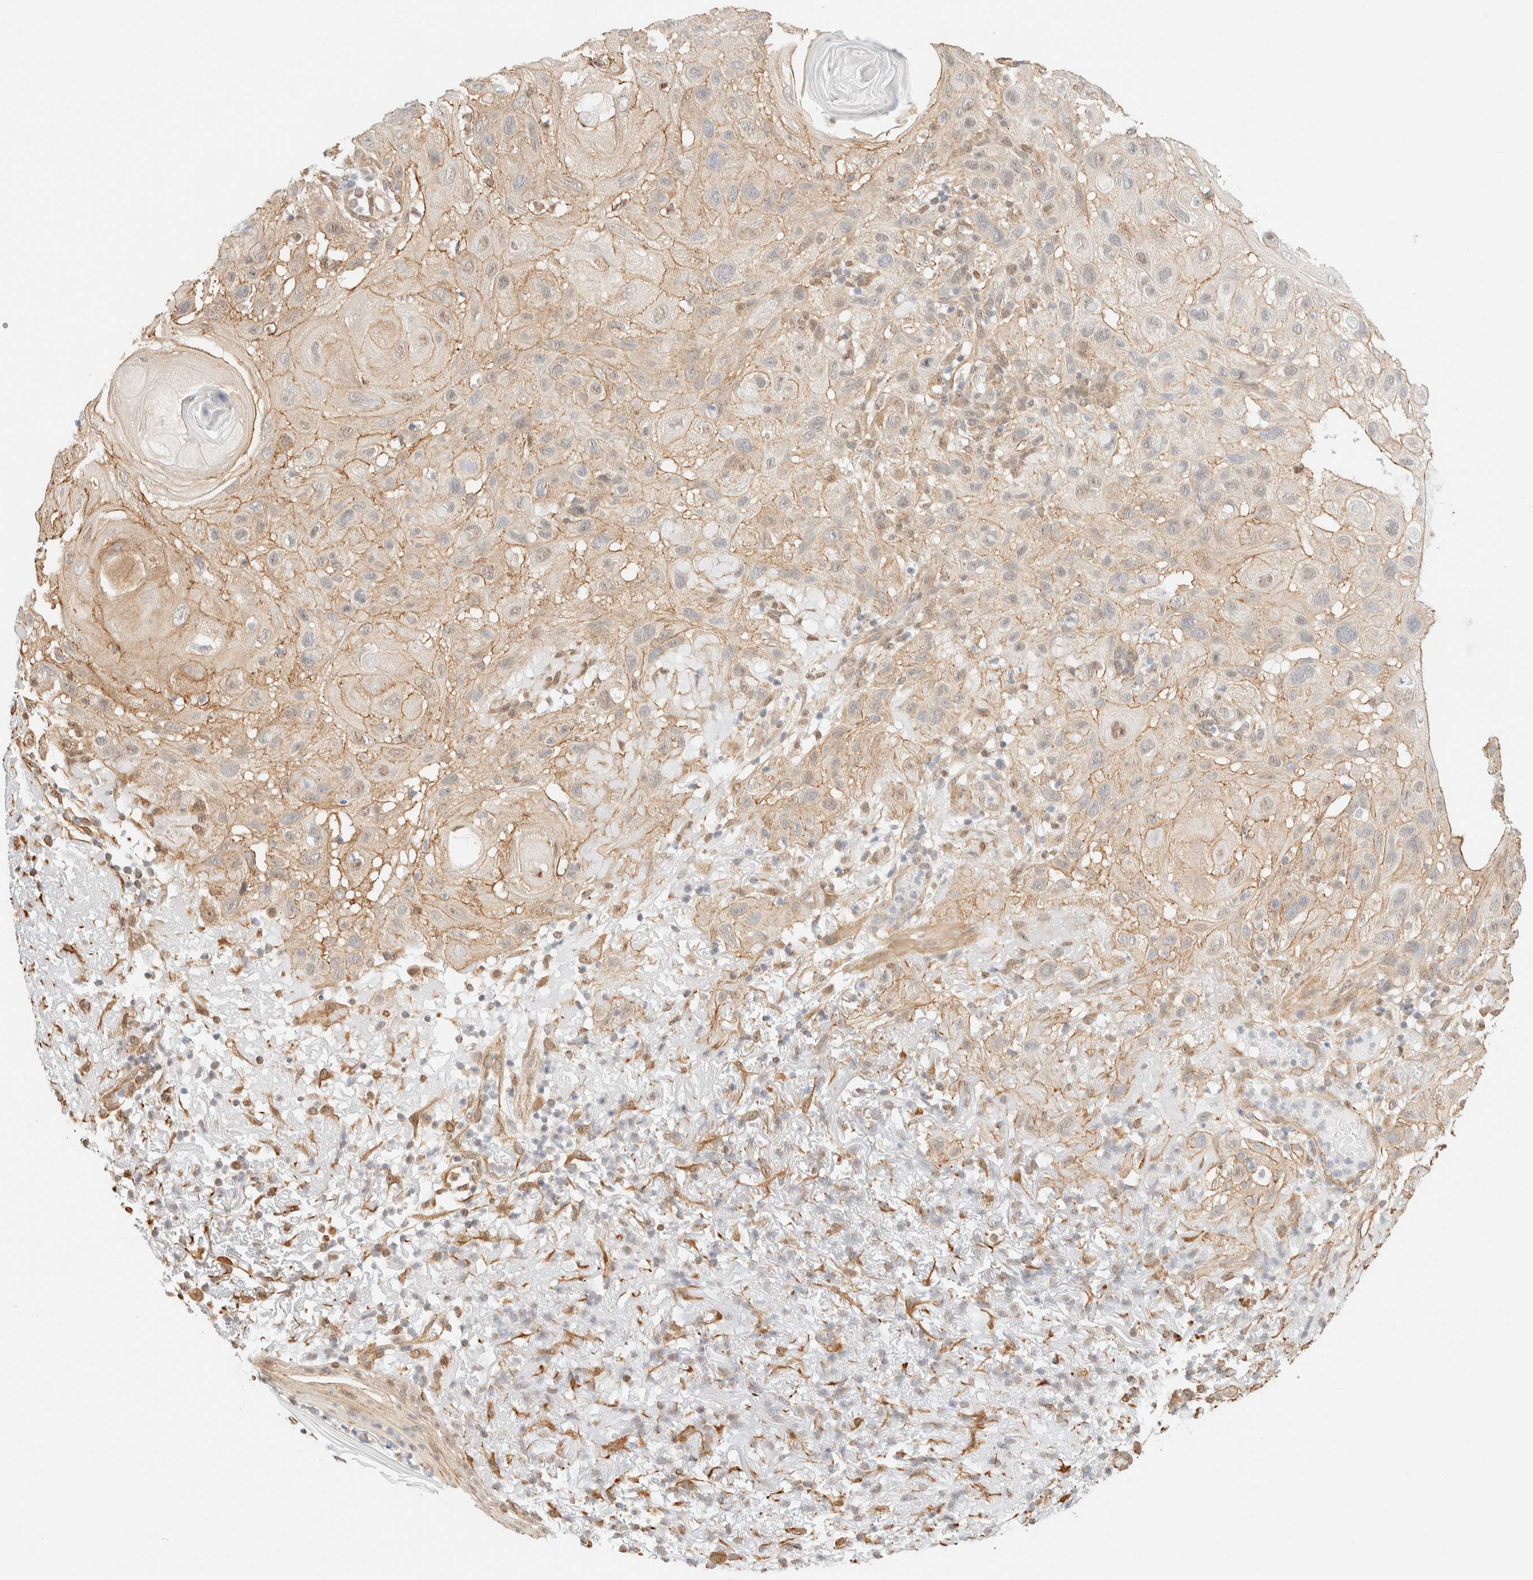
{"staining": {"intensity": "weak", "quantity": ">75%", "location": "cytoplasmic/membranous"}, "tissue": "skin cancer", "cell_type": "Tumor cells", "image_type": "cancer", "snomed": [{"axis": "morphology", "description": "Squamous cell carcinoma, NOS"}, {"axis": "topography", "description": "Skin"}], "caption": "Immunohistochemistry histopathology image of human skin squamous cell carcinoma stained for a protein (brown), which displays low levels of weak cytoplasmic/membranous expression in approximately >75% of tumor cells.", "gene": "ARID5A", "patient": {"sex": "female", "age": 96}}